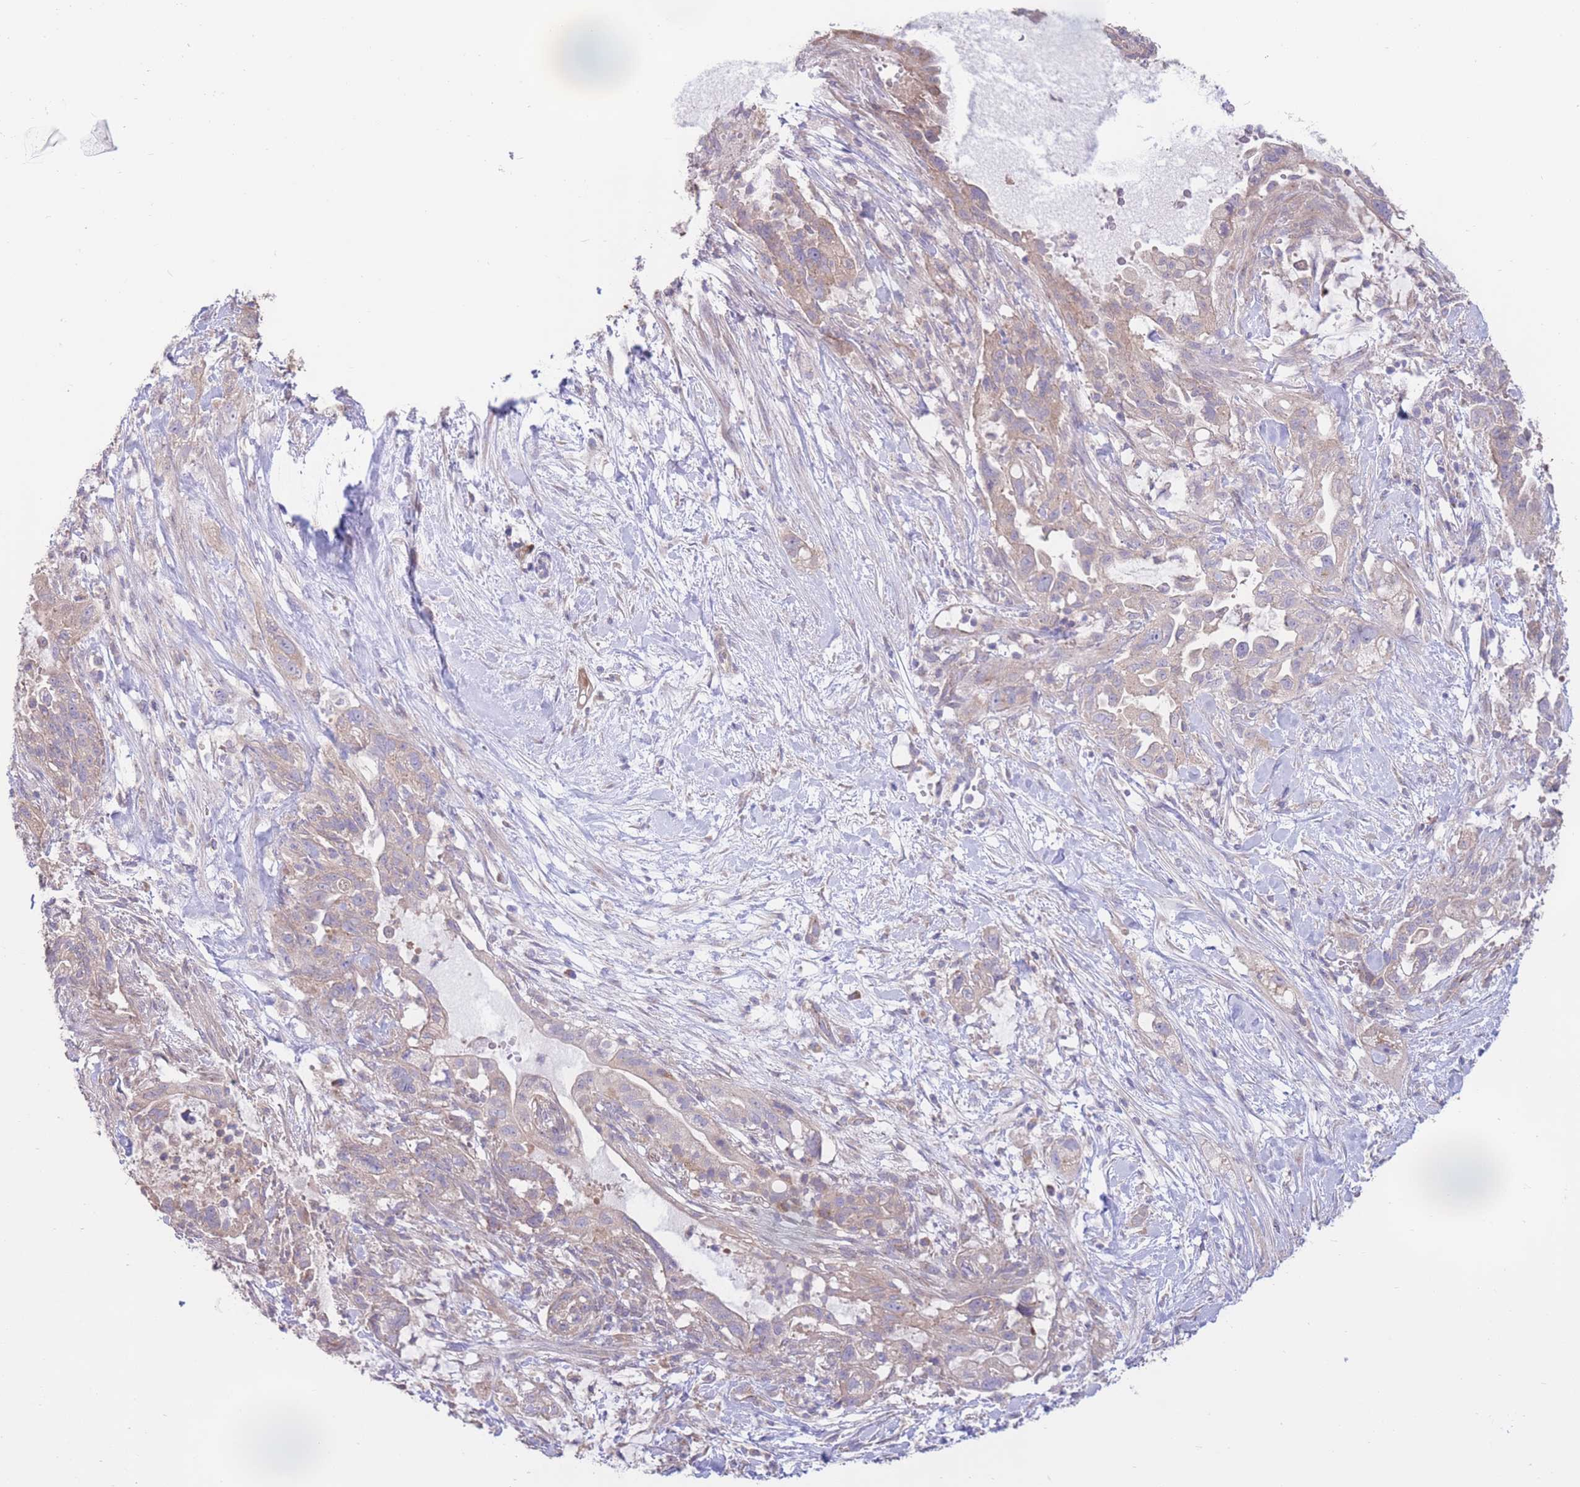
{"staining": {"intensity": "moderate", "quantity": "25%-75%", "location": "cytoplasmic/membranous"}, "tissue": "pancreatic cancer", "cell_type": "Tumor cells", "image_type": "cancer", "snomed": [{"axis": "morphology", "description": "Adenocarcinoma, NOS"}, {"axis": "topography", "description": "Pancreas"}], "caption": "Pancreatic cancer (adenocarcinoma) tissue exhibits moderate cytoplasmic/membranous staining in approximately 25%-75% of tumor cells", "gene": "ALS2CL", "patient": {"sex": "male", "age": 44}}